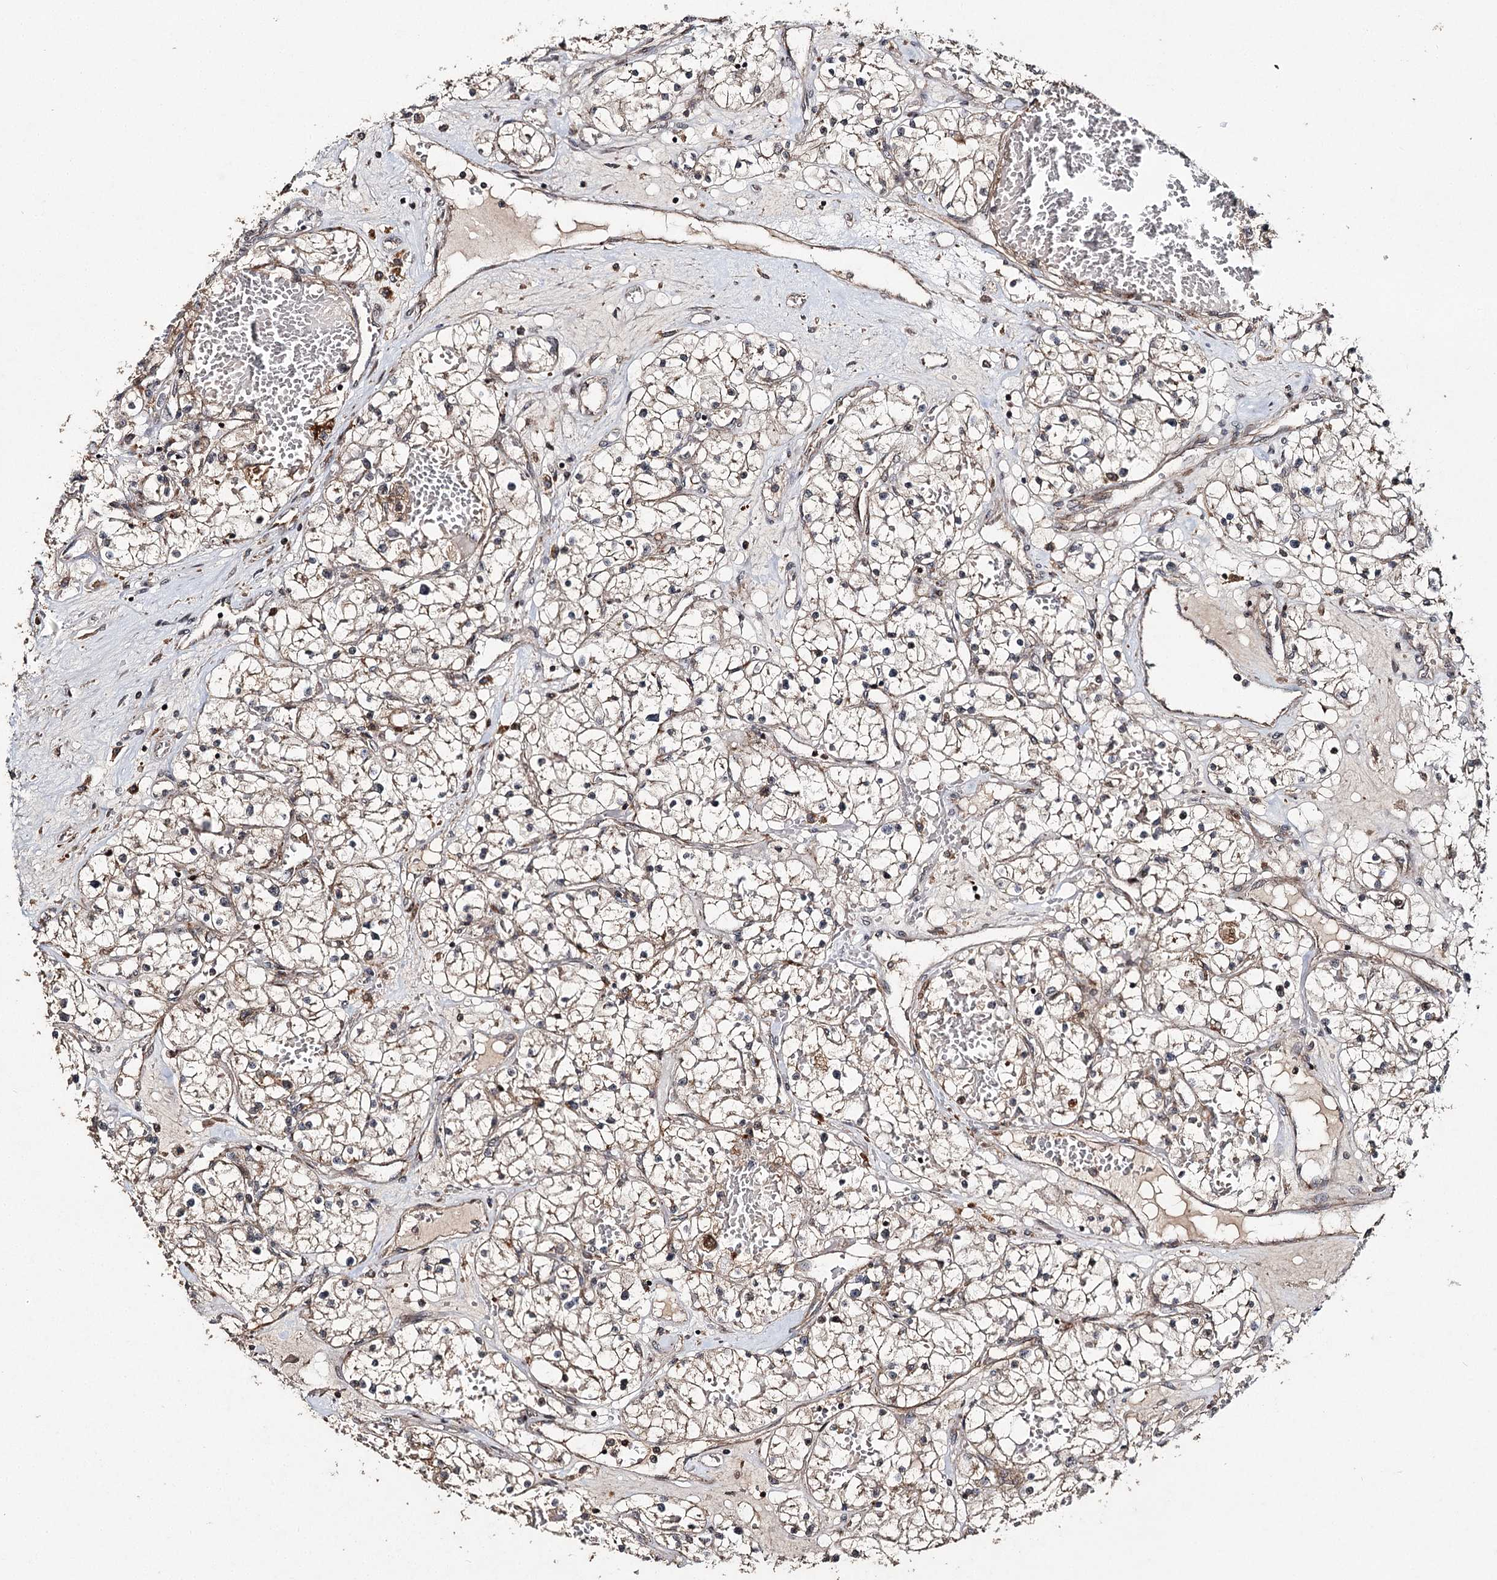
{"staining": {"intensity": "weak", "quantity": ">75%", "location": "cytoplasmic/membranous"}, "tissue": "renal cancer", "cell_type": "Tumor cells", "image_type": "cancer", "snomed": [{"axis": "morphology", "description": "Normal tissue, NOS"}, {"axis": "morphology", "description": "Adenocarcinoma, NOS"}, {"axis": "topography", "description": "Kidney"}], "caption": "The histopathology image shows staining of adenocarcinoma (renal), revealing weak cytoplasmic/membranous protein staining (brown color) within tumor cells.", "gene": "ZNRF3", "patient": {"sex": "male", "age": 68}}